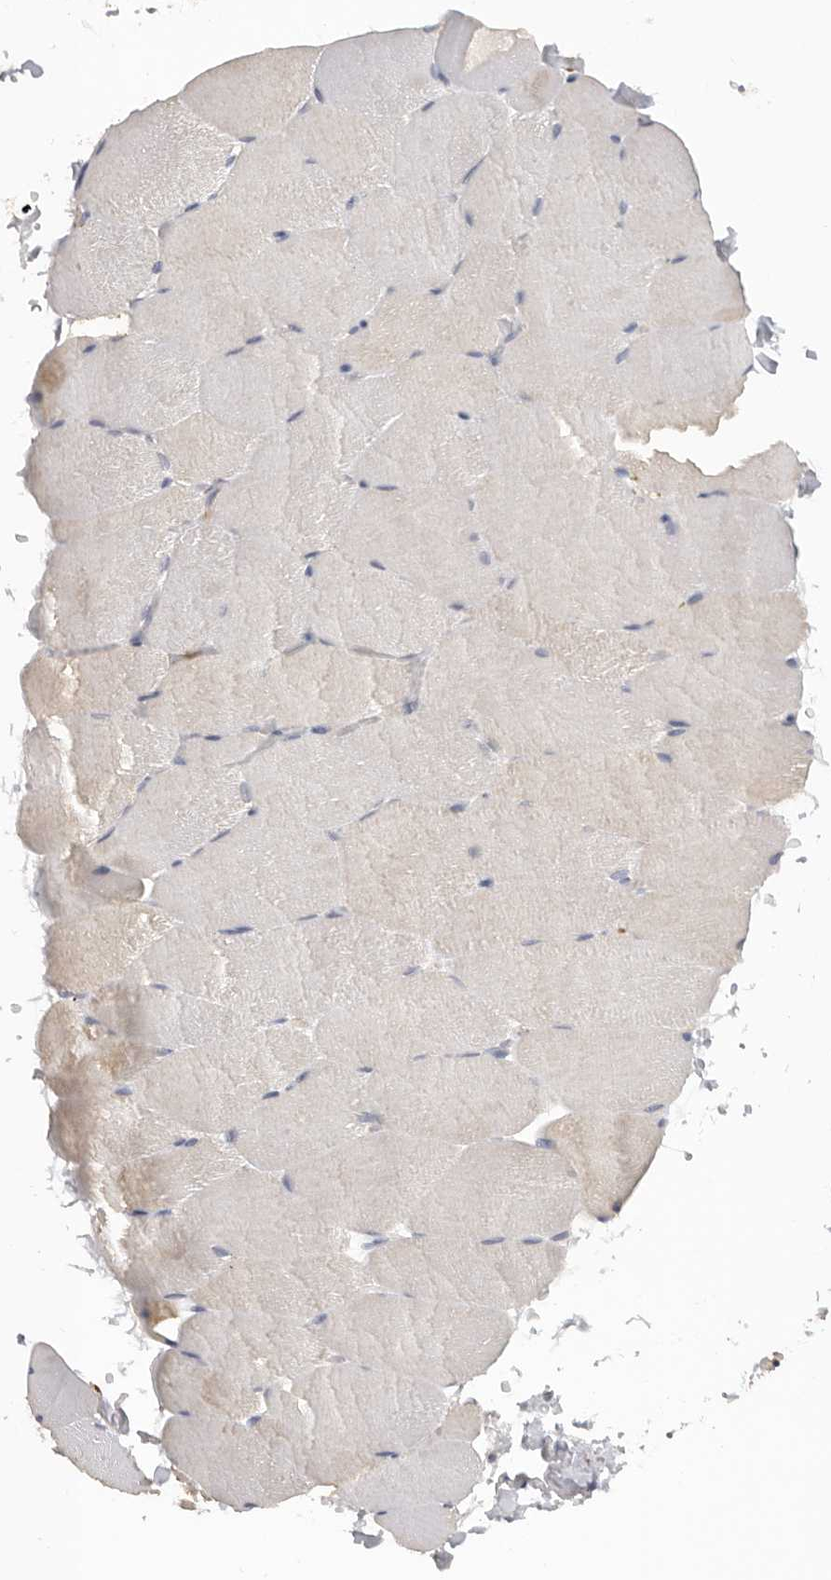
{"staining": {"intensity": "negative", "quantity": "none", "location": "none"}, "tissue": "skeletal muscle", "cell_type": "Myocytes", "image_type": "normal", "snomed": [{"axis": "morphology", "description": "Normal tissue, NOS"}, {"axis": "topography", "description": "Skeletal muscle"}, {"axis": "topography", "description": "Parathyroid gland"}], "caption": "DAB (3,3'-diaminobenzidine) immunohistochemical staining of benign skeletal muscle demonstrates no significant staining in myocytes. (DAB (3,3'-diaminobenzidine) immunohistochemistry (IHC) with hematoxylin counter stain).", "gene": "TFRC", "patient": {"sex": "female", "age": 37}}